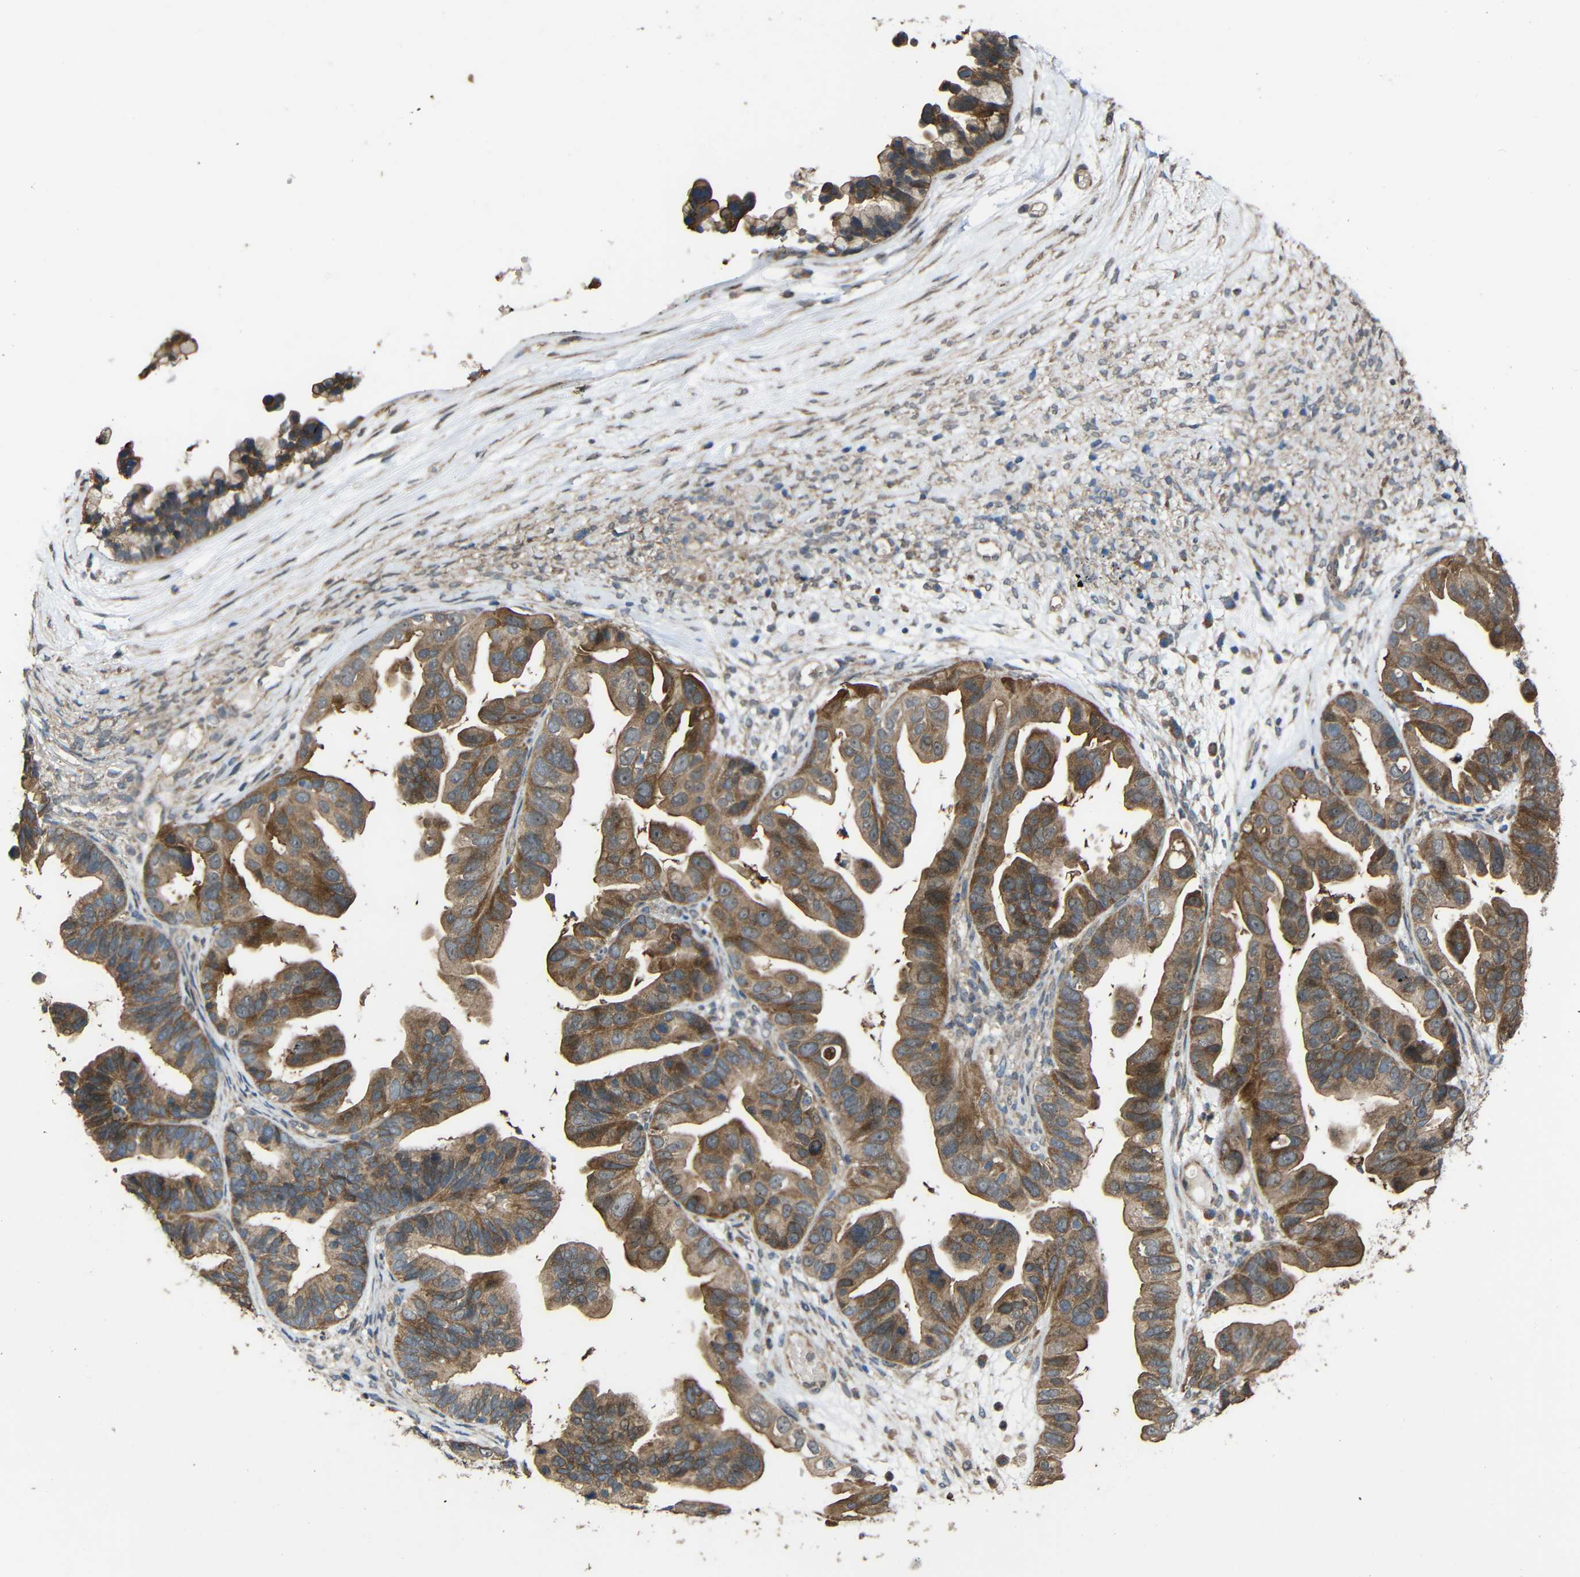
{"staining": {"intensity": "moderate", "quantity": ">75%", "location": "cytoplasmic/membranous"}, "tissue": "ovarian cancer", "cell_type": "Tumor cells", "image_type": "cancer", "snomed": [{"axis": "morphology", "description": "Cystadenocarcinoma, serous, NOS"}, {"axis": "topography", "description": "Ovary"}], "caption": "Brown immunohistochemical staining in serous cystadenocarcinoma (ovarian) exhibits moderate cytoplasmic/membranous expression in about >75% of tumor cells.", "gene": "CHST9", "patient": {"sex": "female", "age": 56}}